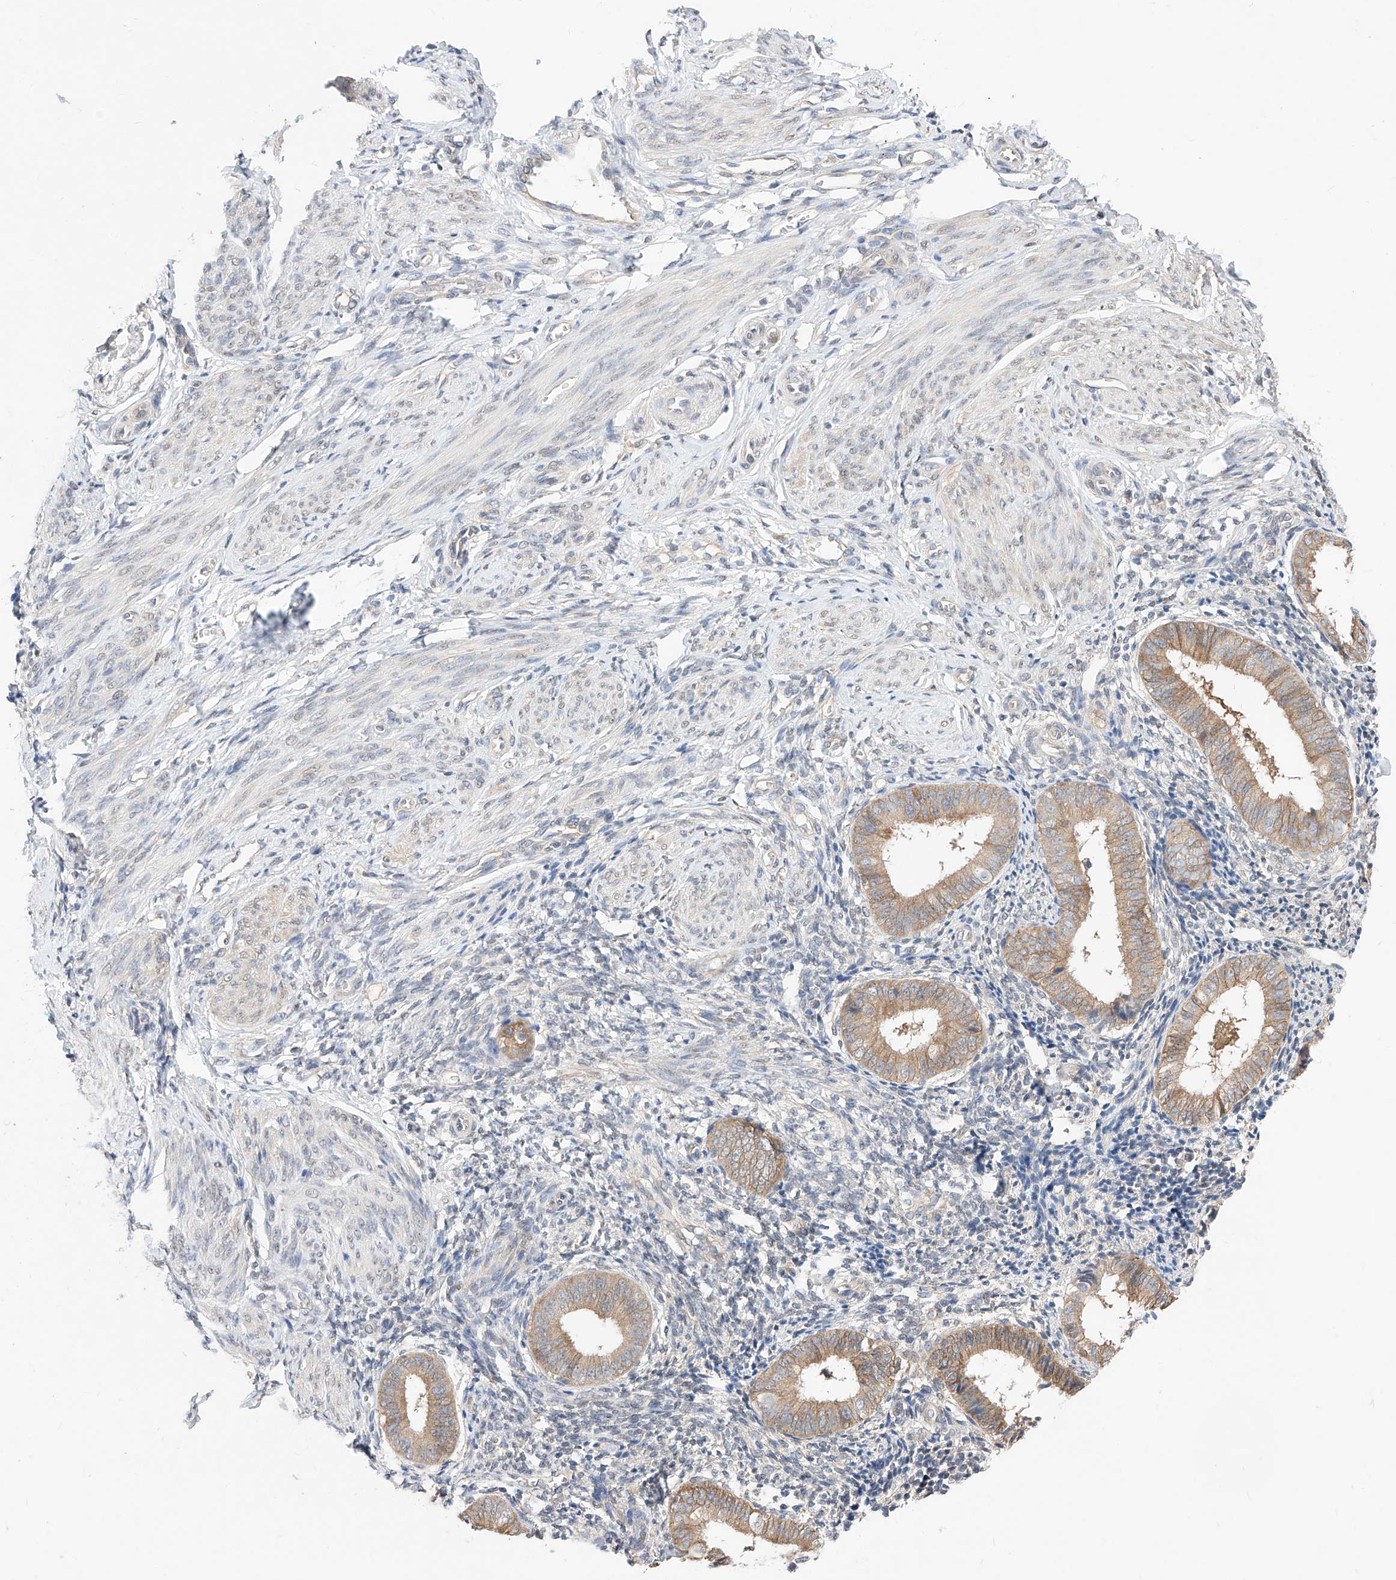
{"staining": {"intensity": "negative", "quantity": "none", "location": "none"}, "tissue": "endometrium", "cell_type": "Cells in endometrial stroma", "image_type": "normal", "snomed": [{"axis": "morphology", "description": "Normal tissue, NOS"}, {"axis": "topography", "description": "Uterus"}, {"axis": "topography", "description": "Endometrium"}], "caption": "Immunohistochemical staining of normal human endometrium shows no significant staining in cells in endometrial stroma. Brightfield microscopy of IHC stained with DAB (3,3'-diaminobenzidine) (brown) and hematoxylin (blue), captured at high magnification.", "gene": "ZSCAN4", "patient": {"sex": "female", "age": 48}}